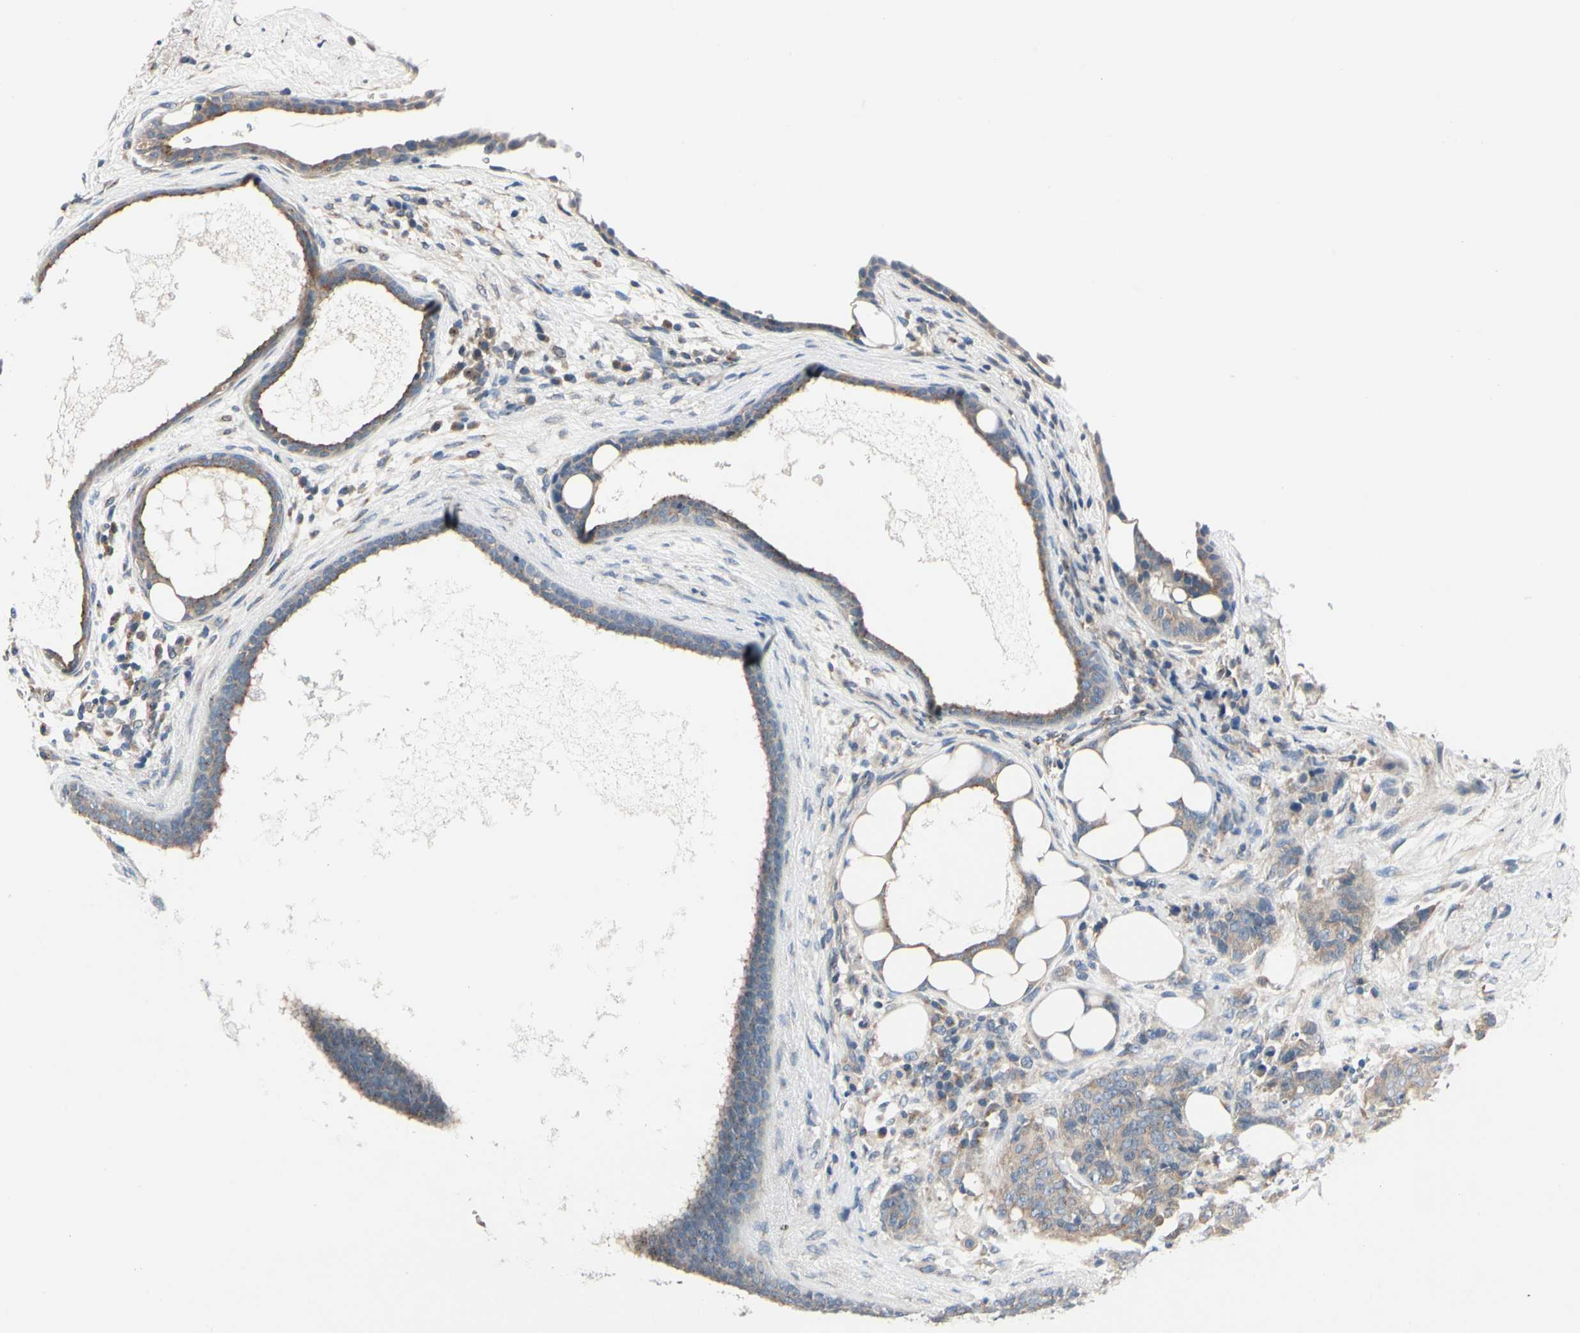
{"staining": {"intensity": "weak", "quantity": ">75%", "location": "cytoplasmic/membranous"}, "tissue": "breast cancer", "cell_type": "Tumor cells", "image_type": "cancer", "snomed": [{"axis": "morphology", "description": "Duct carcinoma"}, {"axis": "topography", "description": "Breast"}], "caption": "Immunohistochemistry photomicrograph of neoplastic tissue: human breast intraductal carcinoma stained using immunohistochemistry reveals low levels of weak protein expression localized specifically in the cytoplasmic/membranous of tumor cells, appearing as a cytoplasmic/membranous brown color.", "gene": "PRKAR2B", "patient": {"sex": "female", "age": 40}}